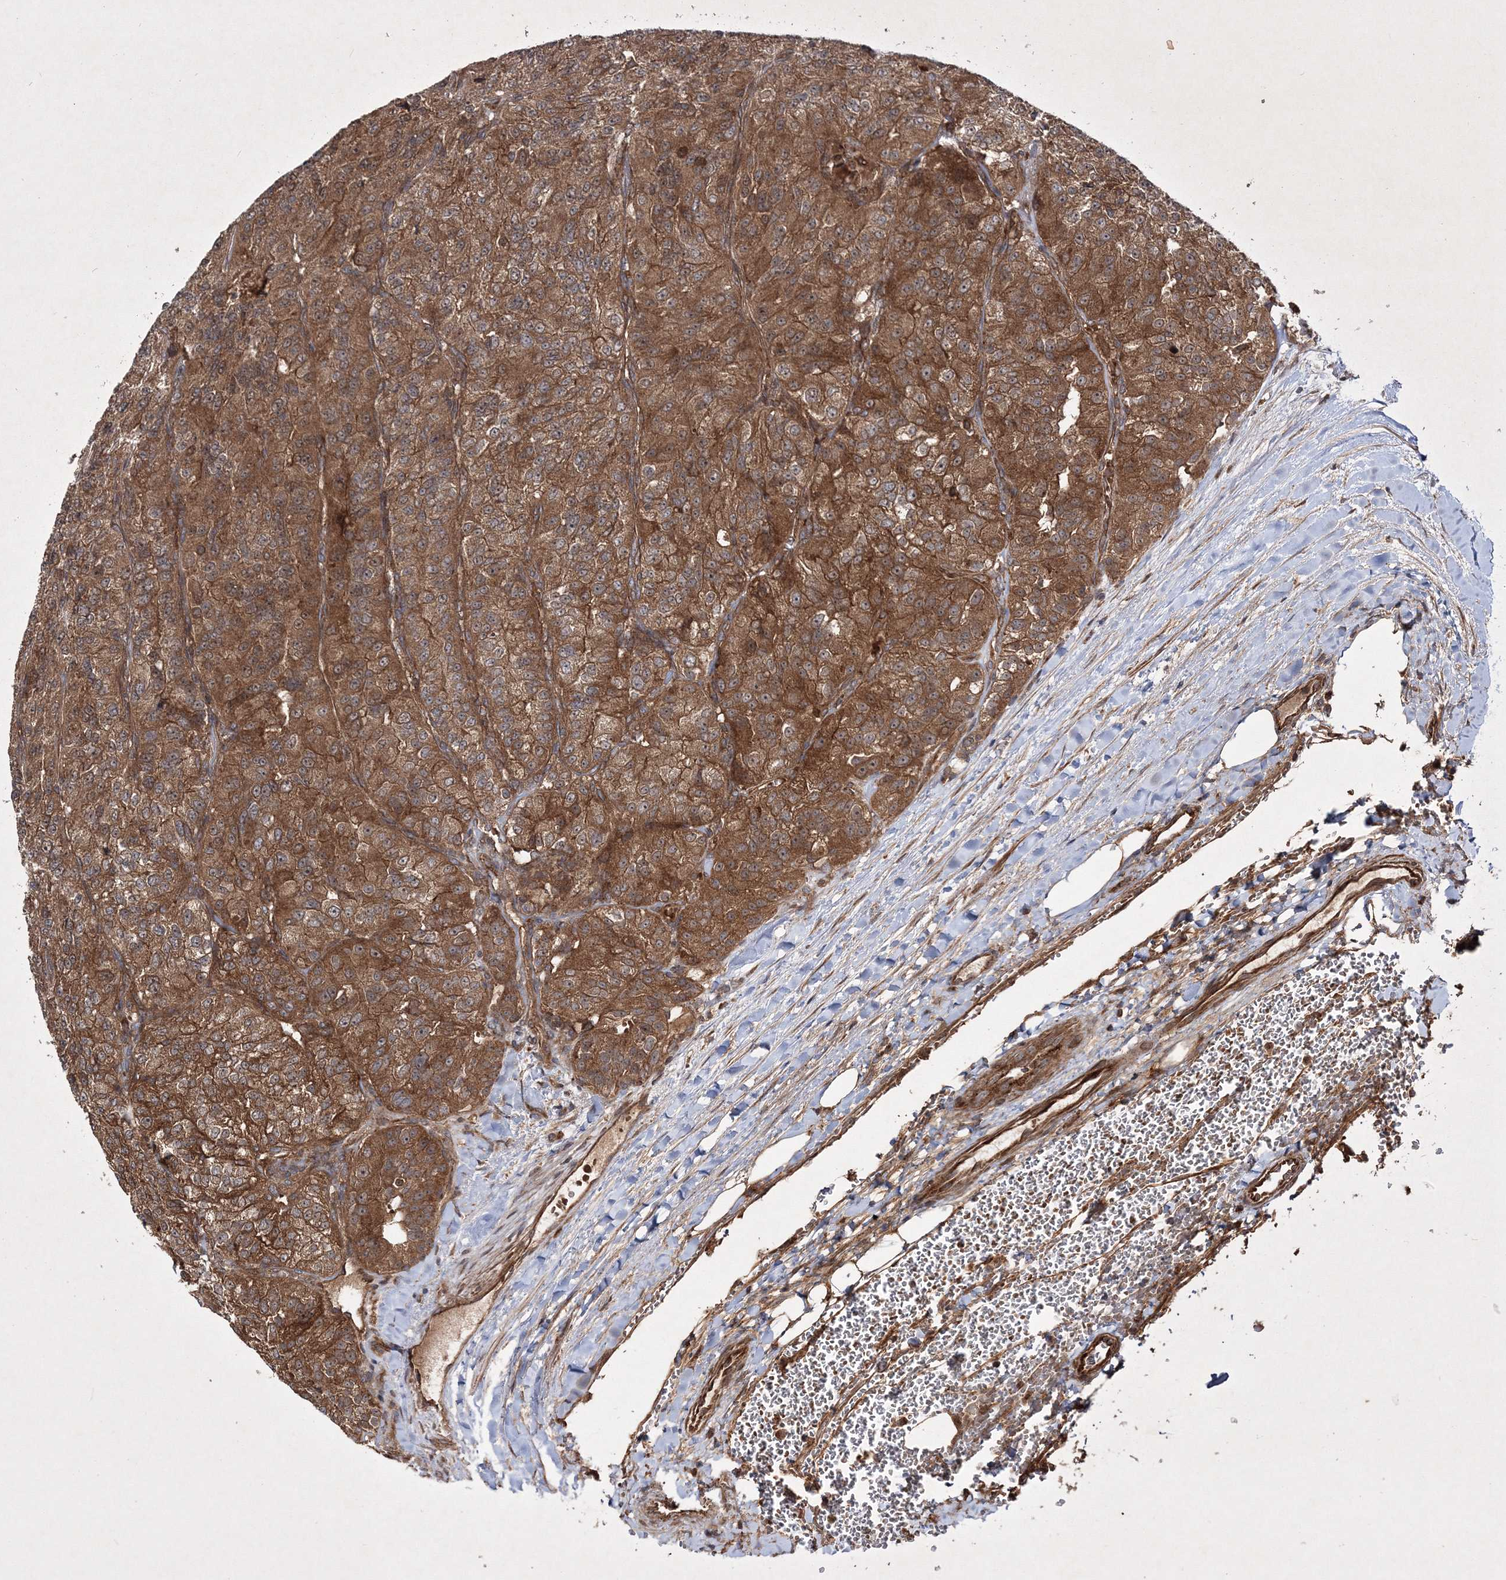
{"staining": {"intensity": "moderate", "quantity": ">75%", "location": "cytoplasmic/membranous"}, "tissue": "renal cancer", "cell_type": "Tumor cells", "image_type": "cancer", "snomed": [{"axis": "morphology", "description": "Adenocarcinoma, NOS"}, {"axis": "topography", "description": "Kidney"}], "caption": "The image reveals a brown stain indicating the presence of a protein in the cytoplasmic/membranous of tumor cells in renal cancer.", "gene": "DNAJC13", "patient": {"sex": "female", "age": 63}}